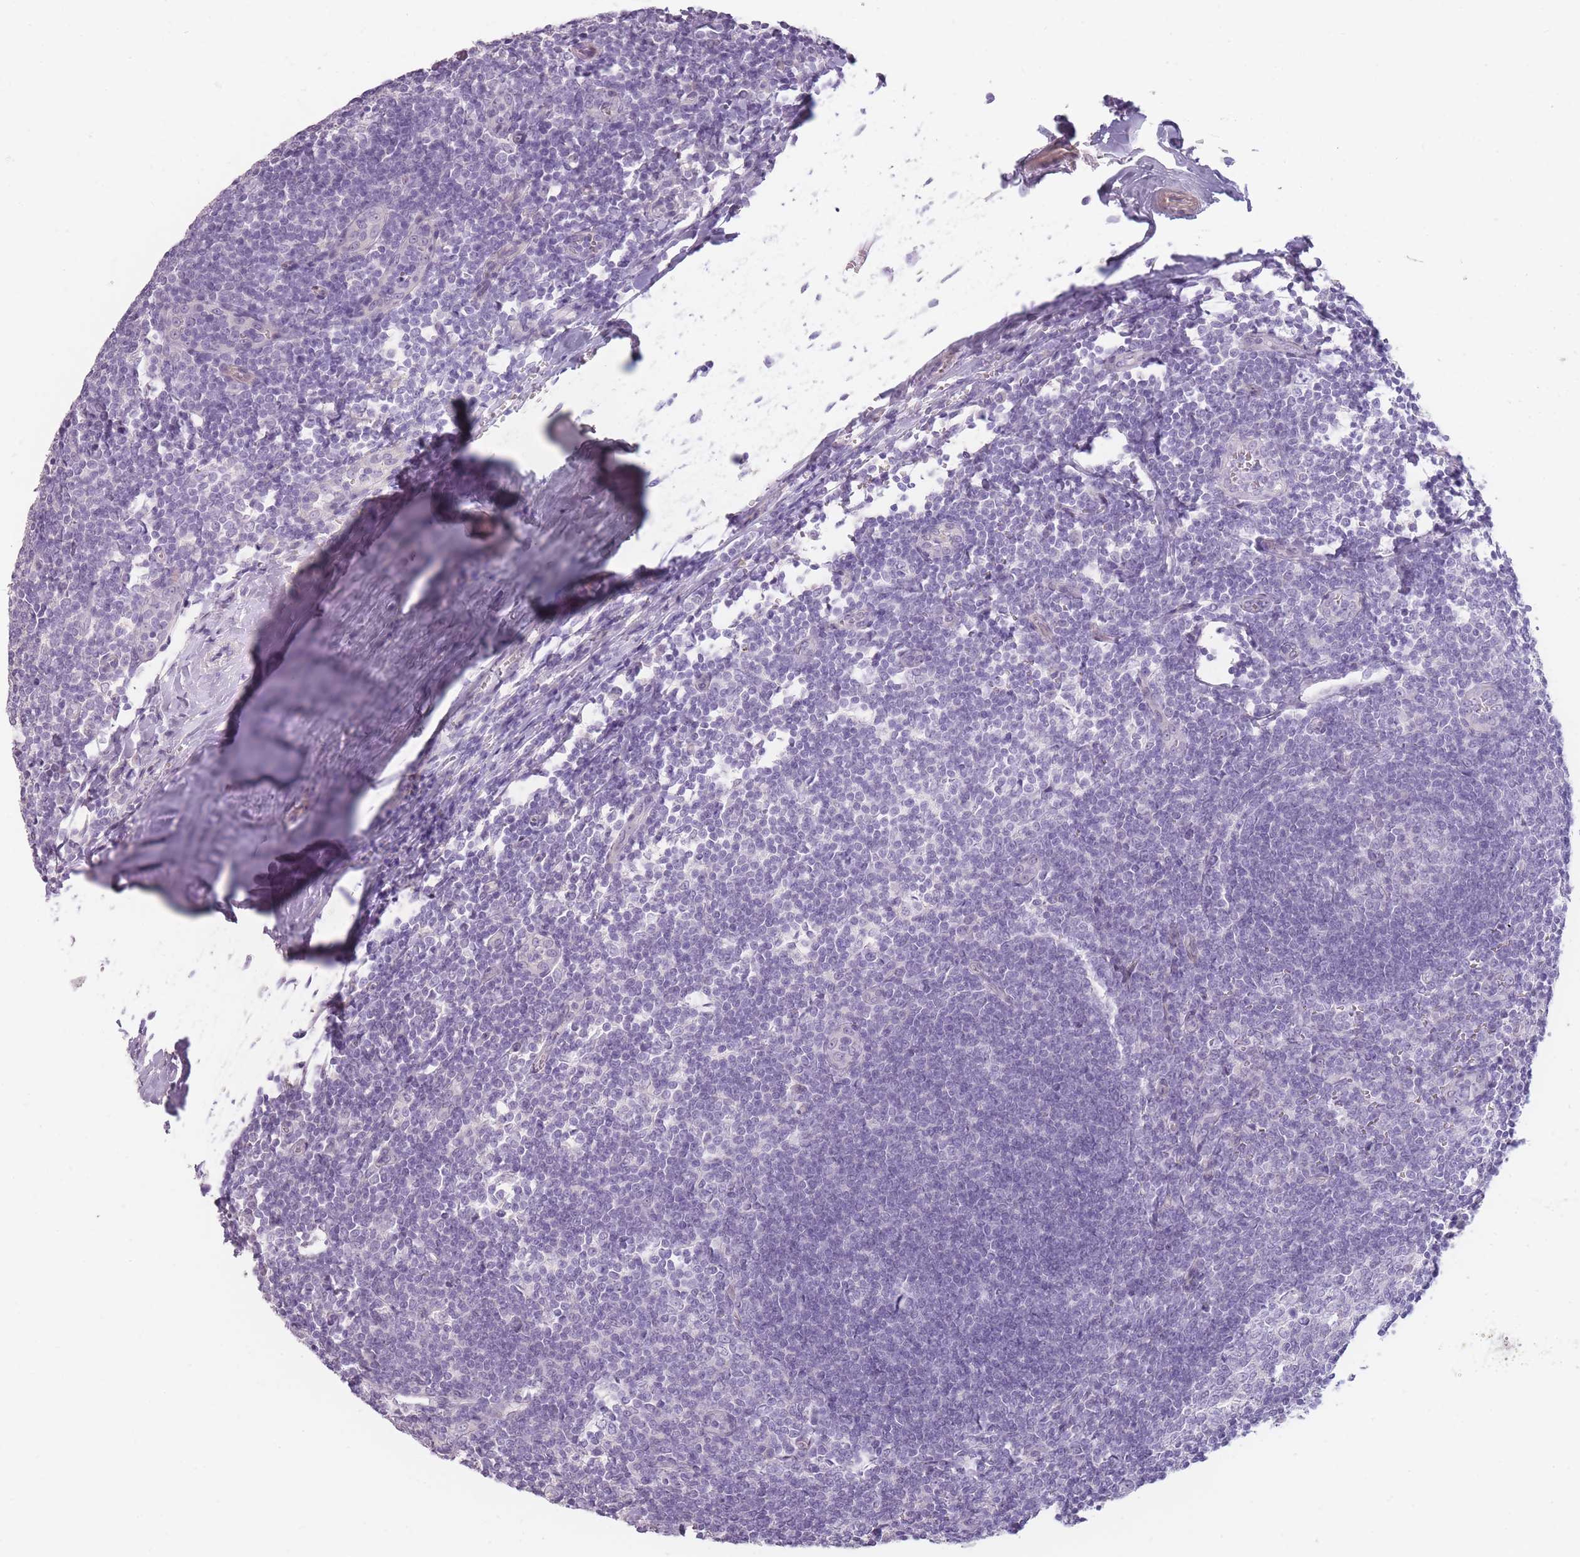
{"staining": {"intensity": "negative", "quantity": "none", "location": "none"}, "tissue": "tonsil", "cell_type": "Germinal center cells", "image_type": "normal", "snomed": [{"axis": "morphology", "description": "Normal tissue, NOS"}, {"axis": "topography", "description": "Tonsil"}], "caption": "IHC micrograph of benign tonsil: human tonsil stained with DAB exhibits no significant protein staining in germinal center cells.", "gene": "TMEM236", "patient": {"sex": "male", "age": 27}}